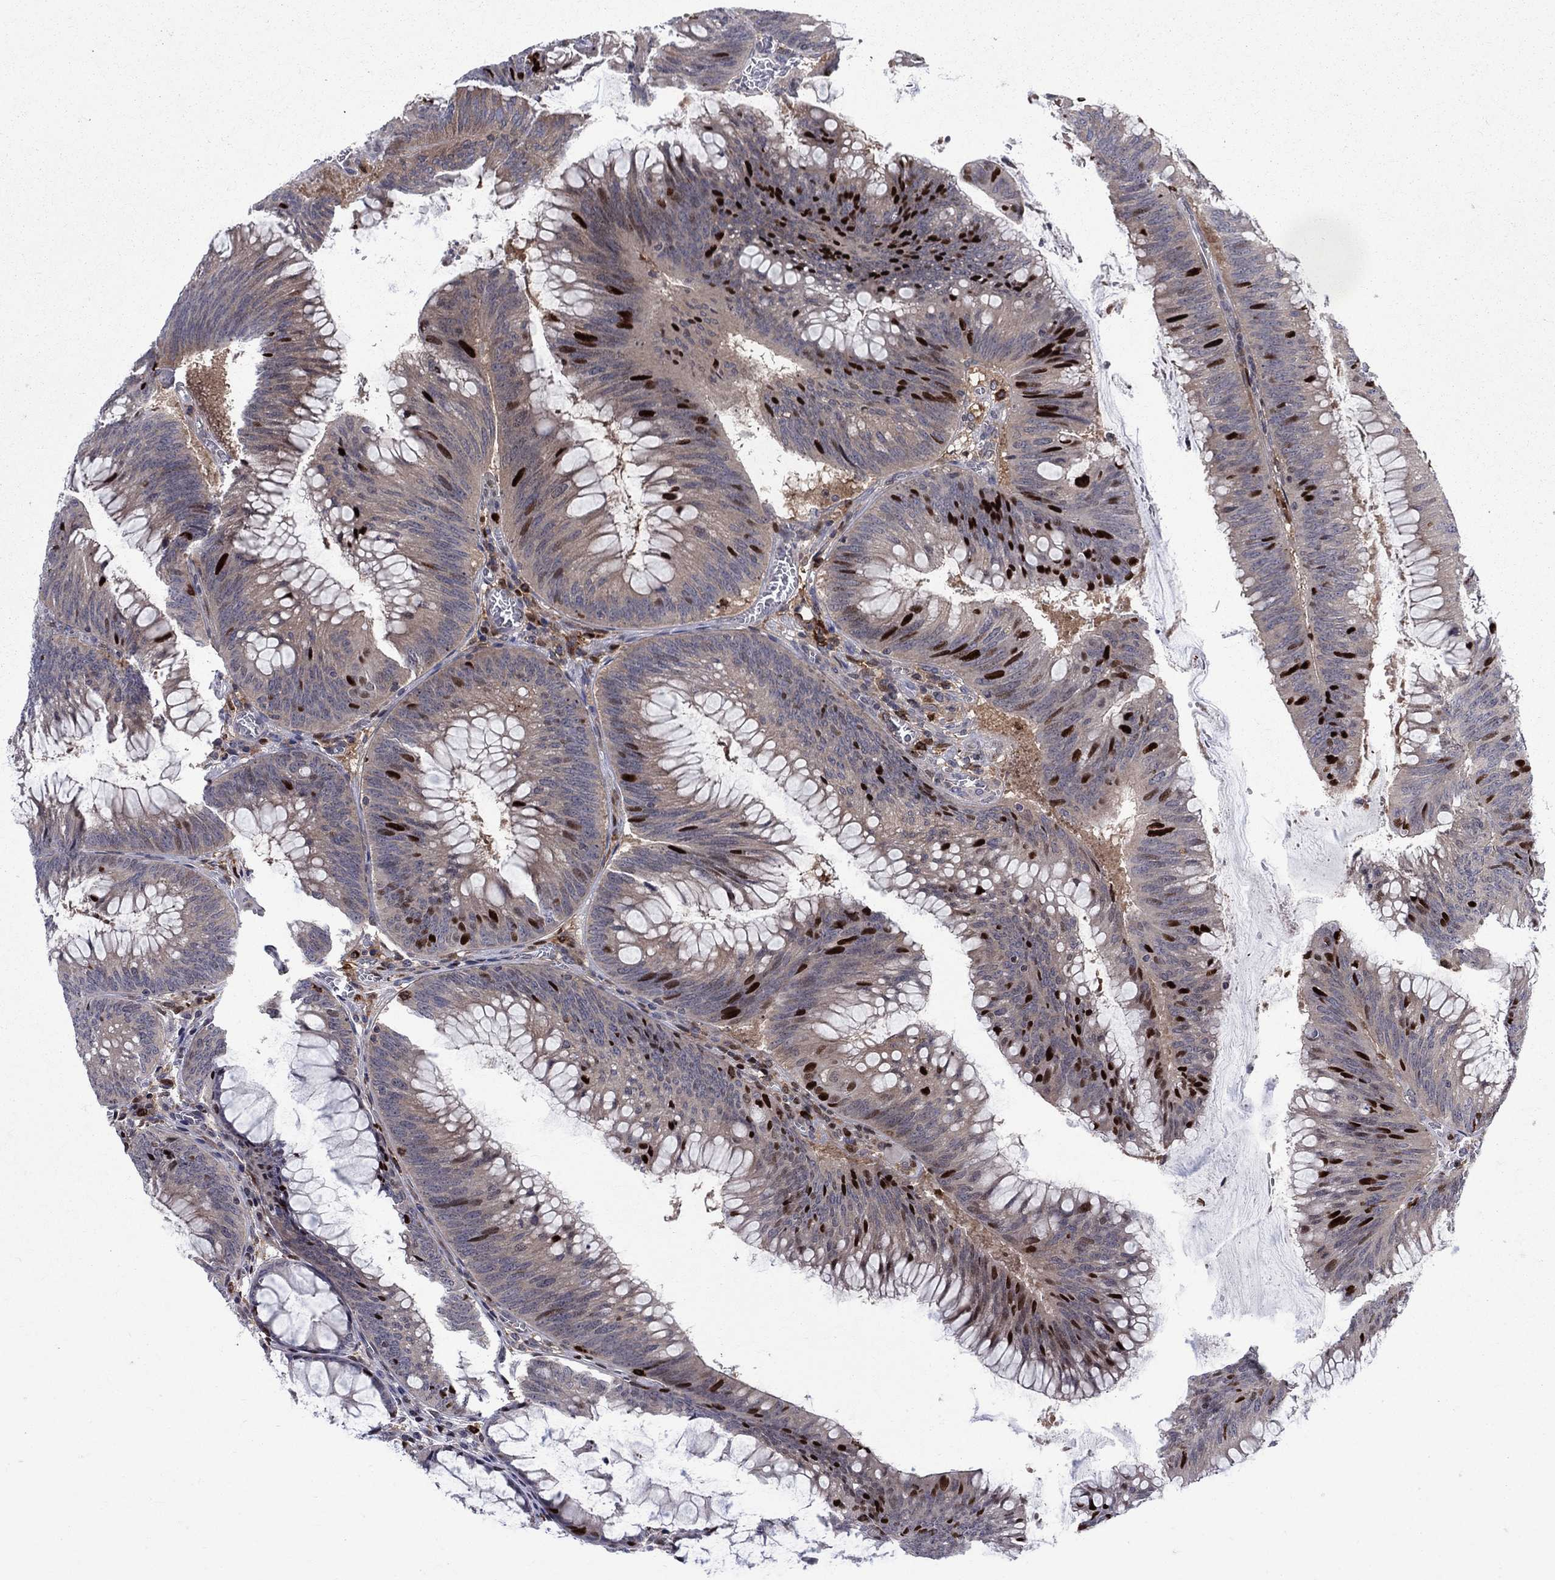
{"staining": {"intensity": "strong", "quantity": "25%-75%", "location": "nuclear"}, "tissue": "colorectal cancer", "cell_type": "Tumor cells", "image_type": "cancer", "snomed": [{"axis": "morphology", "description": "Adenocarcinoma, NOS"}, {"axis": "topography", "description": "Rectum"}], "caption": "Immunohistochemistry (DAB (3,3'-diaminobenzidine)) staining of adenocarcinoma (colorectal) demonstrates strong nuclear protein expression in approximately 25%-75% of tumor cells.", "gene": "ZNHIT3", "patient": {"sex": "female", "age": 72}}